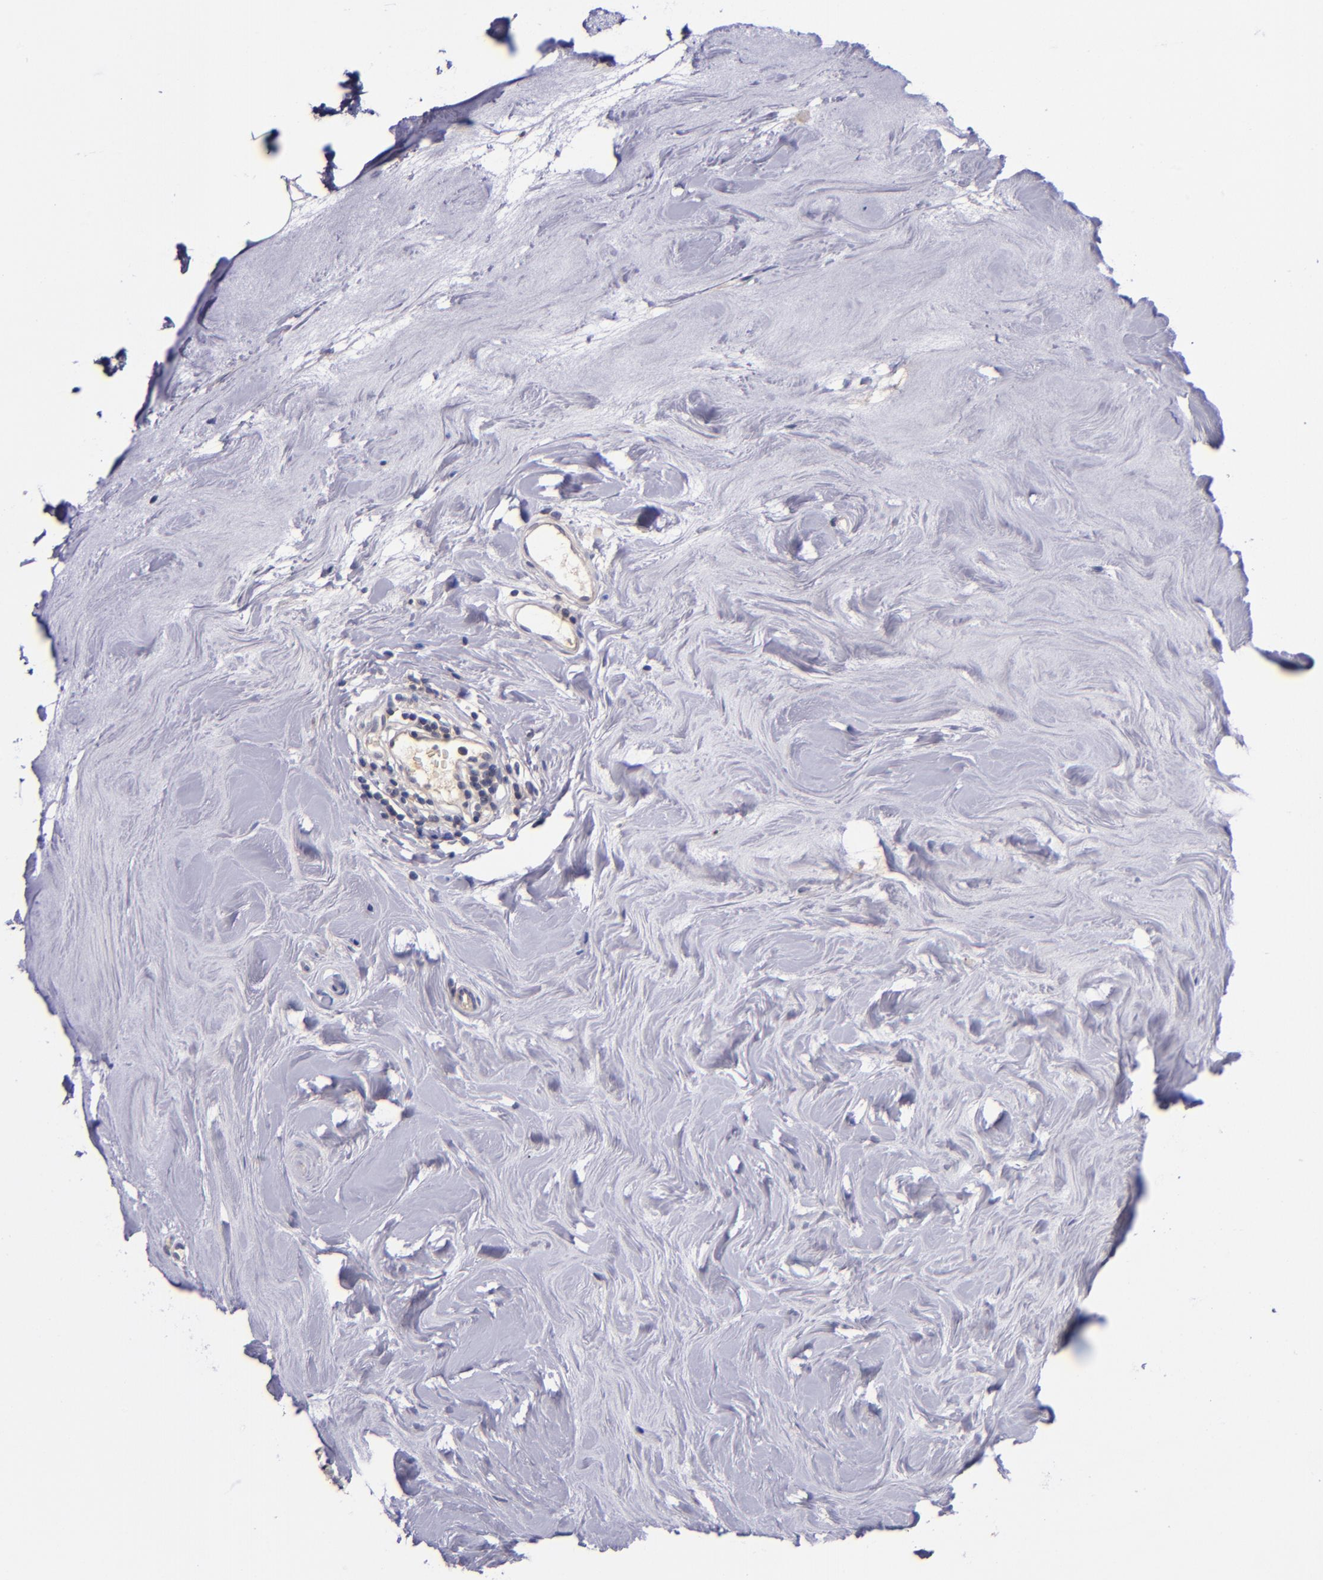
{"staining": {"intensity": "weak", "quantity": ">75%", "location": "cytoplasmic/membranous"}, "tissue": "breast cancer", "cell_type": "Tumor cells", "image_type": "cancer", "snomed": [{"axis": "morphology", "description": "Duct carcinoma"}, {"axis": "topography", "description": "Breast"}], "caption": "Immunohistochemical staining of invasive ductal carcinoma (breast) exhibits low levels of weak cytoplasmic/membranous positivity in about >75% of tumor cells.", "gene": "RBP4", "patient": {"sex": "female", "age": 40}}